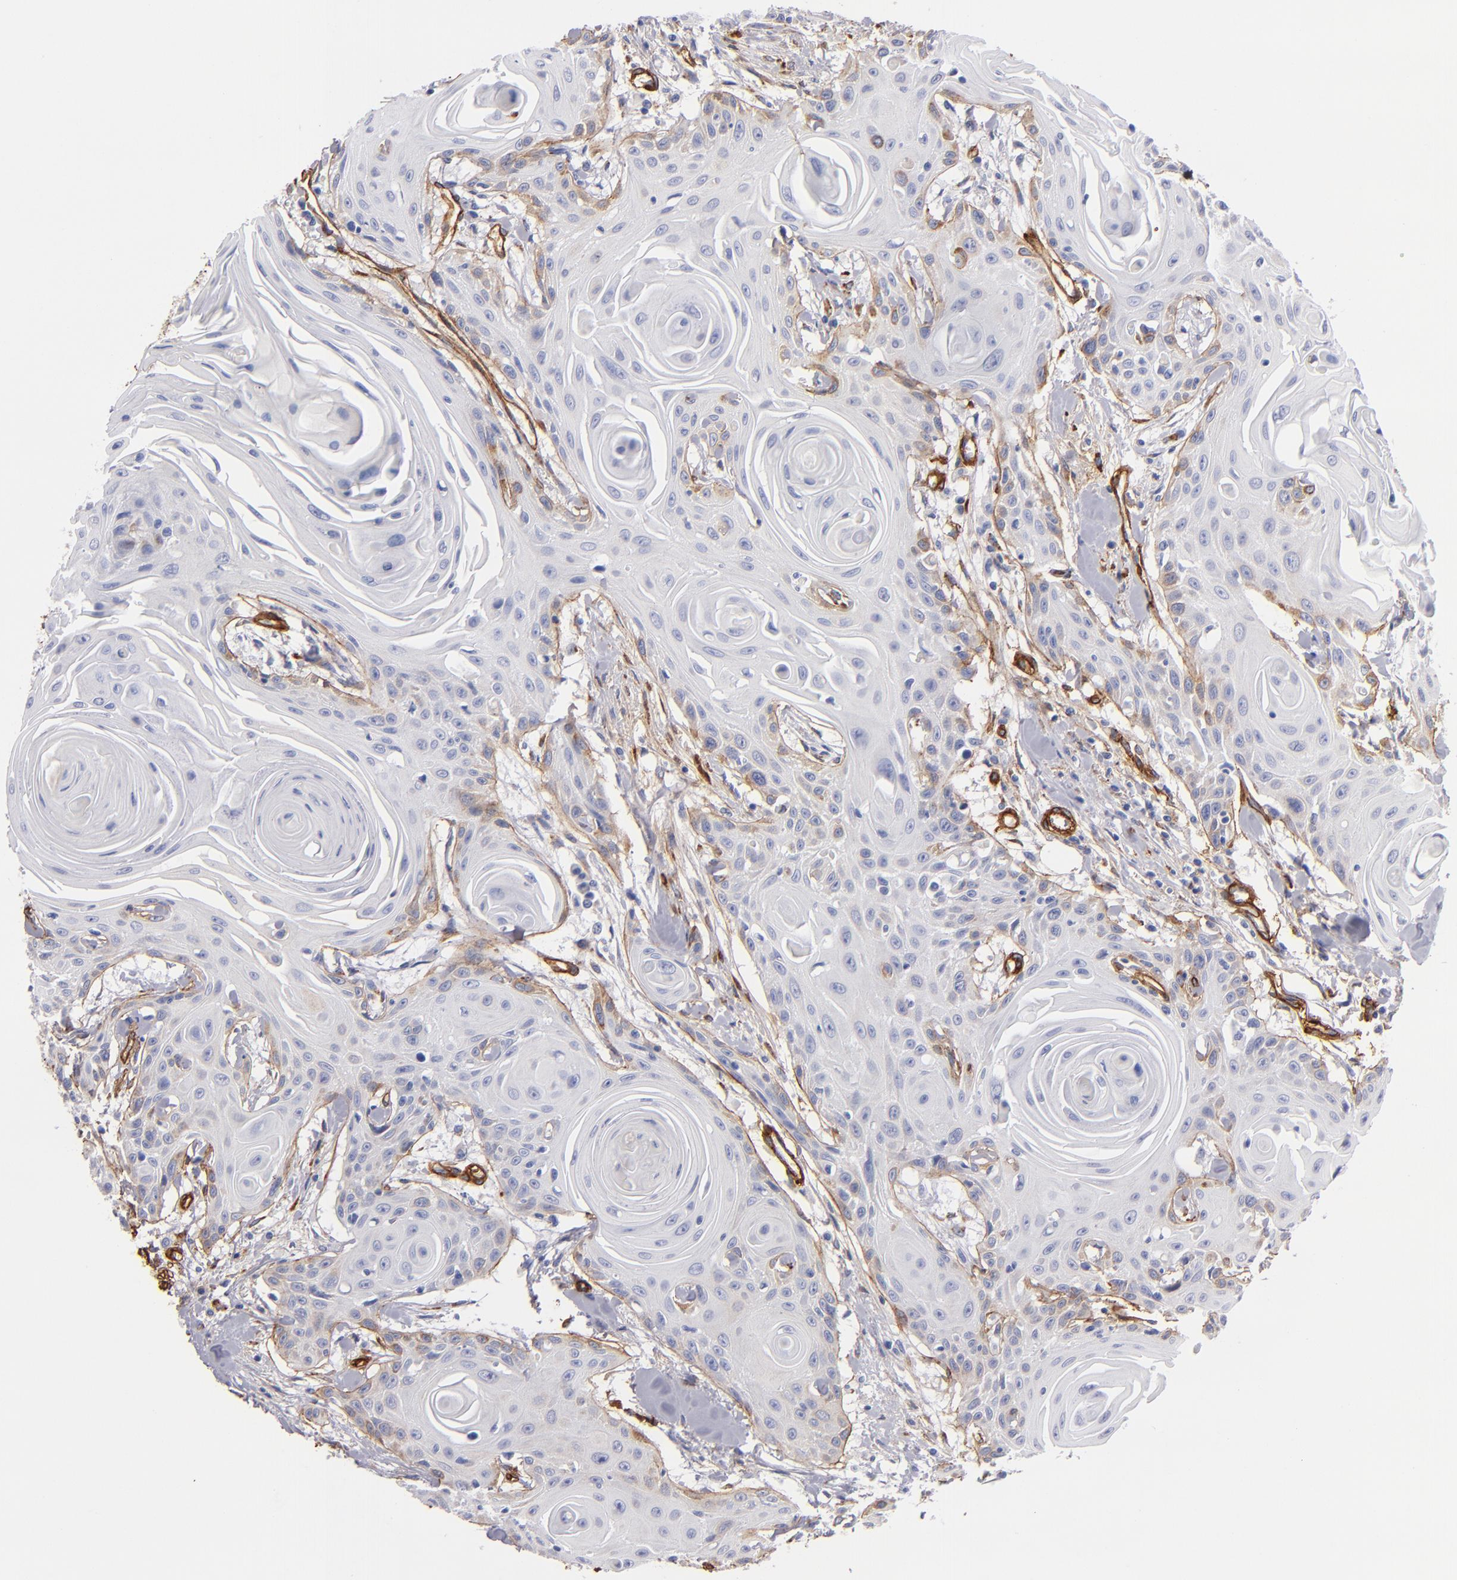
{"staining": {"intensity": "weak", "quantity": "<25%", "location": "cytoplasmic/membranous"}, "tissue": "head and neck cancer", "cell_type": "Tumor cells", "image_type": "cancer", "snomed": [{"axis": "morphology", "description": "Squamous cell carcinoma, NOS"}, {"axis": "morphology", "description": "Squamous cell carcinoma, metastatic, NOS"}, {"axis": "topography", "description": "Lymph node"}, {"axis": "topography", "description": "Salivary gland"}, {"axis": "topography", "description": "Head-Neck"}], "caption": "Tumor cells show no significant protein positivity in head and neck squamous cell carcinoma. Nuclei are stained in blue.", "gene": "LAMC1", "patient": {"sex": "female", "age": 74}}